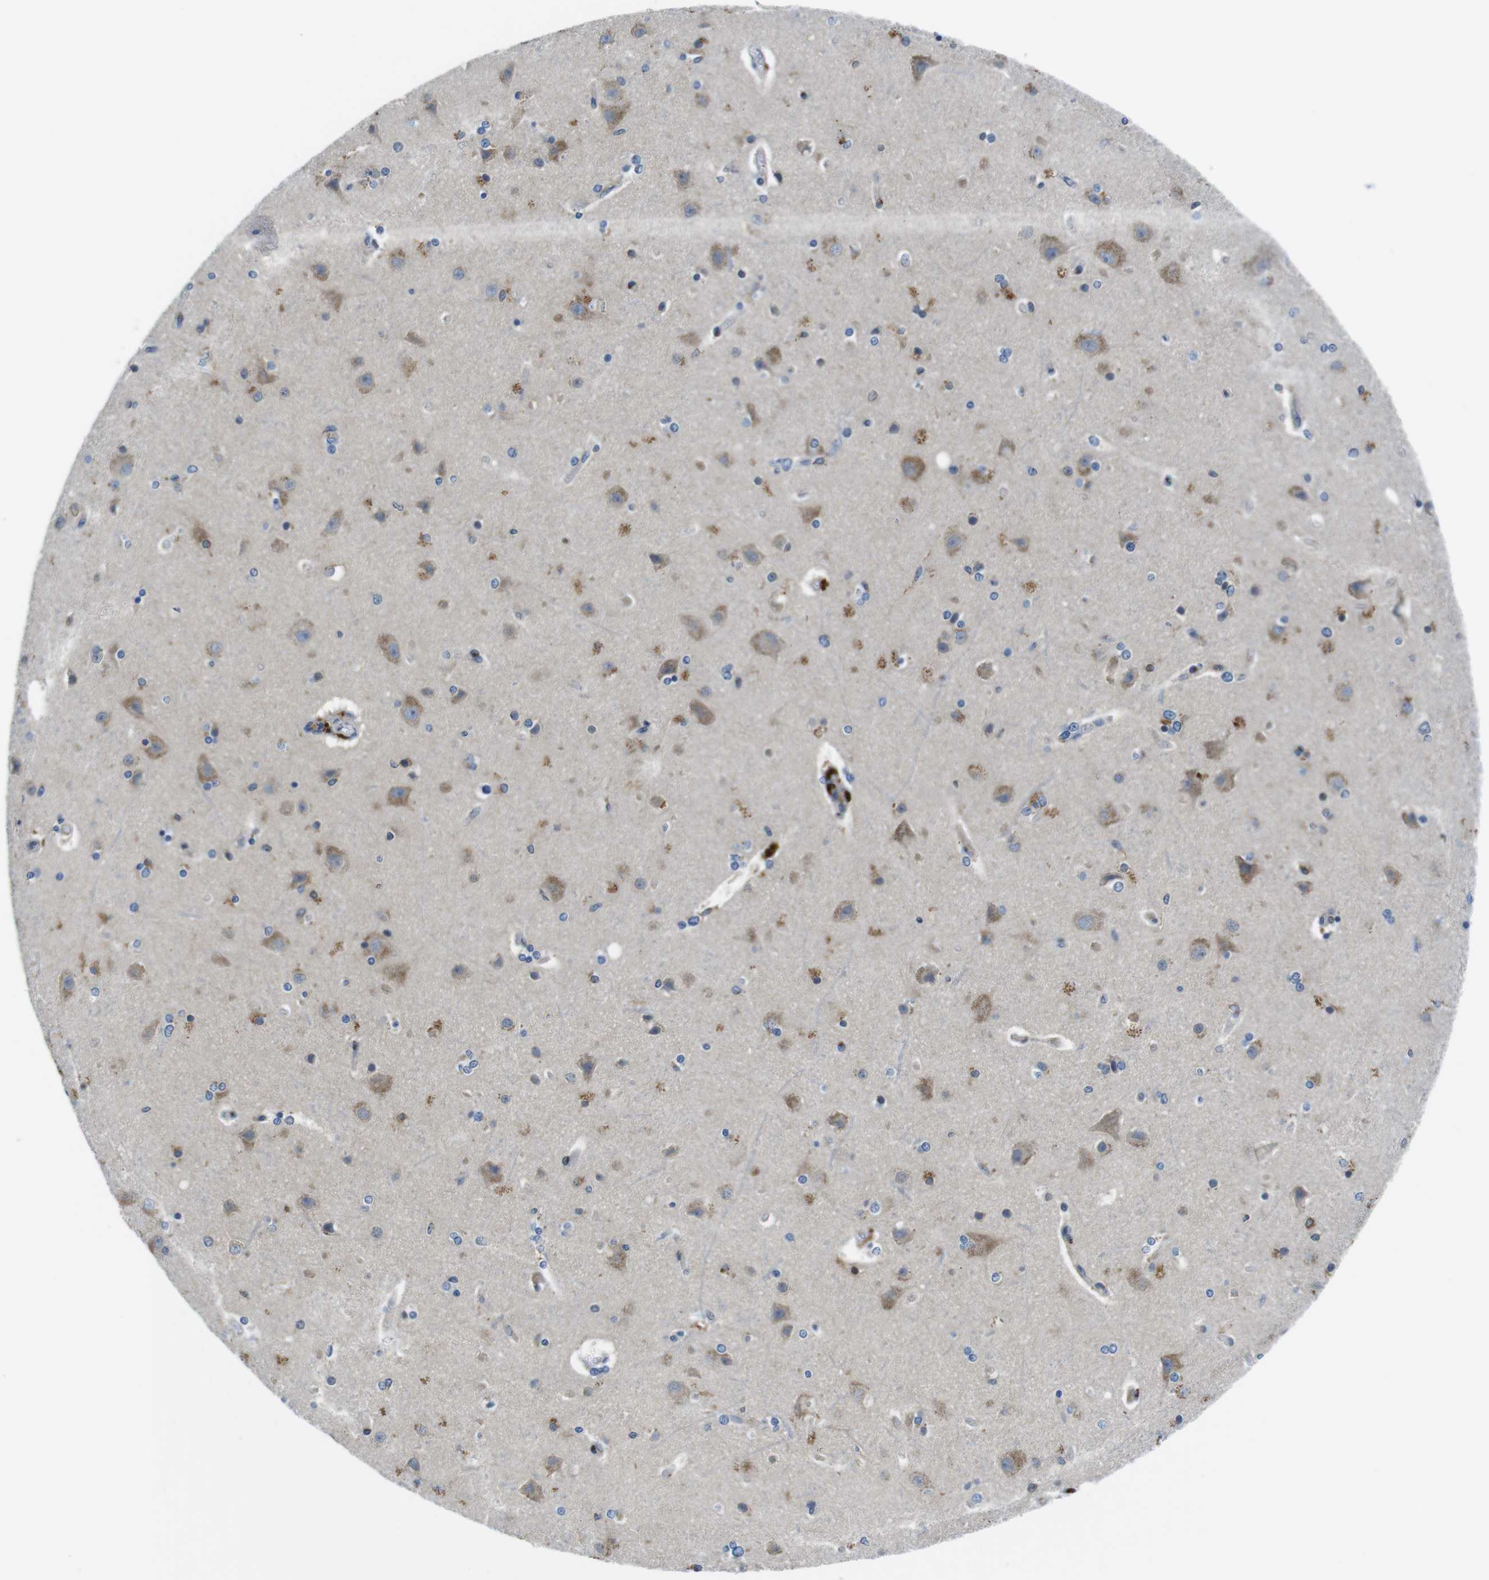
{"staining": {"intensity": "negative", "quantity": "none", "location": "none"}, "tissue": "cerebral cortex", "cell_type": "Endothelial cells", "image_type": "normal", "snomed": [{"axis": "morphology", "description": "Normal tissue, NOS"}, {"axis": "topography", "description": "Cerebral cortex"}], "caption": "Human cerebral cortex stained for a protein using IHC shows no expression in endothelial cells.", "gene": "PIK3CD", "patient": {"sex": "female", "age": 54}}